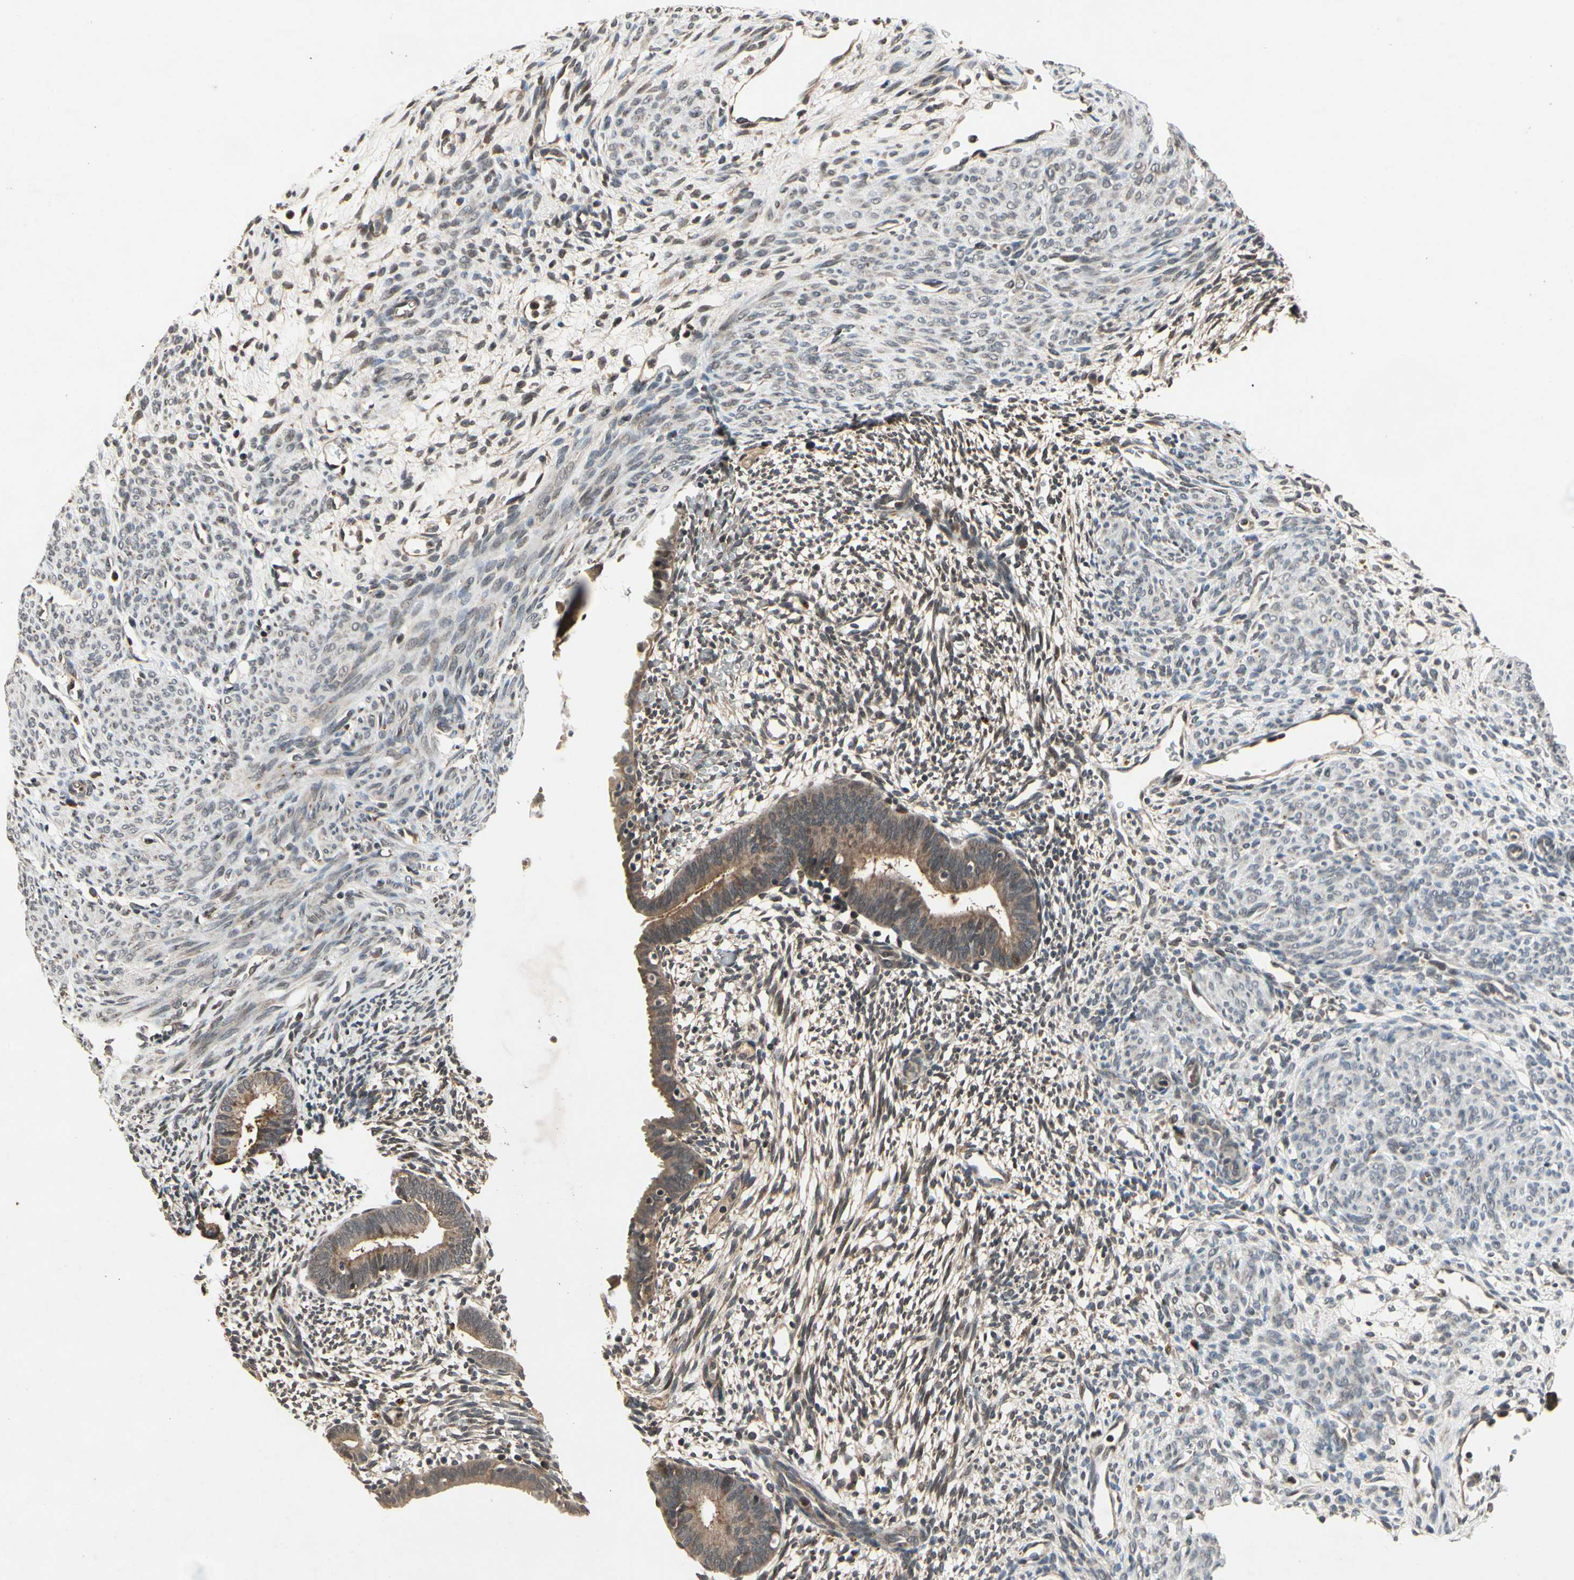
{"staining": {"intensity": "weak", "quantity": "<25%", "location": "cytoplasmic/membranous"}, "tissue": "endometrium", "cell_type": "Cells in endometrial stroma", "image_type": "normal", "snomed": [{"axis": "morphology", "description": "Normal tissue, NOS"}, {"axis": "morphology", "description": "Atrophy, NOS"}, {"axis": "topography", "description": "Uterus"}, {"axis": "topography", "description": "Endometrium"}], "caption": "This is an immunohistochemistry photomicrograph of unremarkable endometrium. There is no positivity in cells in endometrial stroma.", "gene": "DPY19L3", "patient": {"sex": "female", "age": 68}}